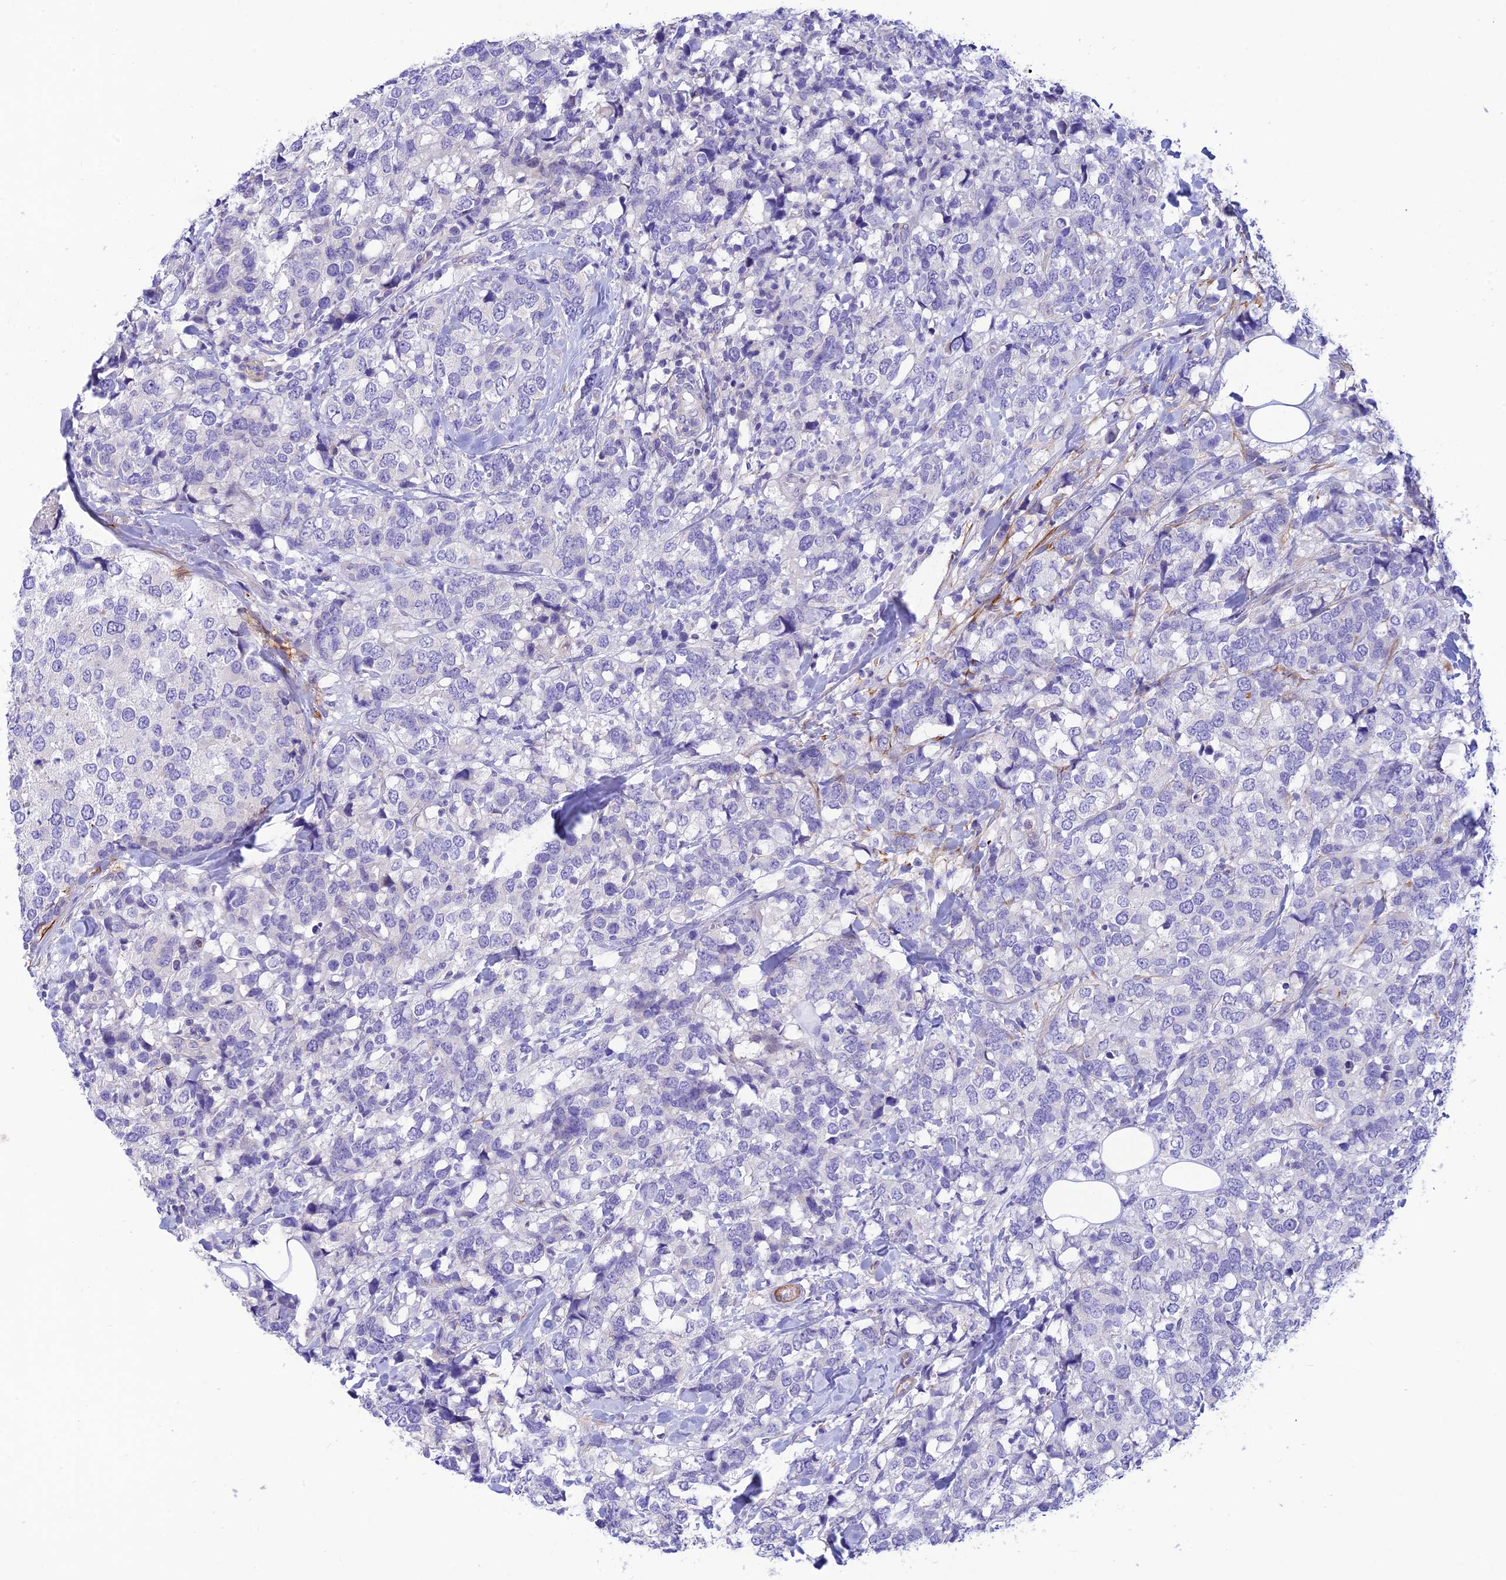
{"staining": {"intensity": "negative", "quantity": "none", "location": "none"}, "tissue": "breast cancer", "cell_type": "Tumor cells", "image_type": "cancer", "snomed": [{"axis": "morphology", "description": "Lobular carcinoma"}, {"axis": "topography", "description": "Breast"}], "caption": "A micrograph of breast cancer (lobular carcinoma) stained for a protein shows no brown staining in tumor cells.", "gene": "ZDHHC16", "patient": {"sex": "female", "age": 59}}